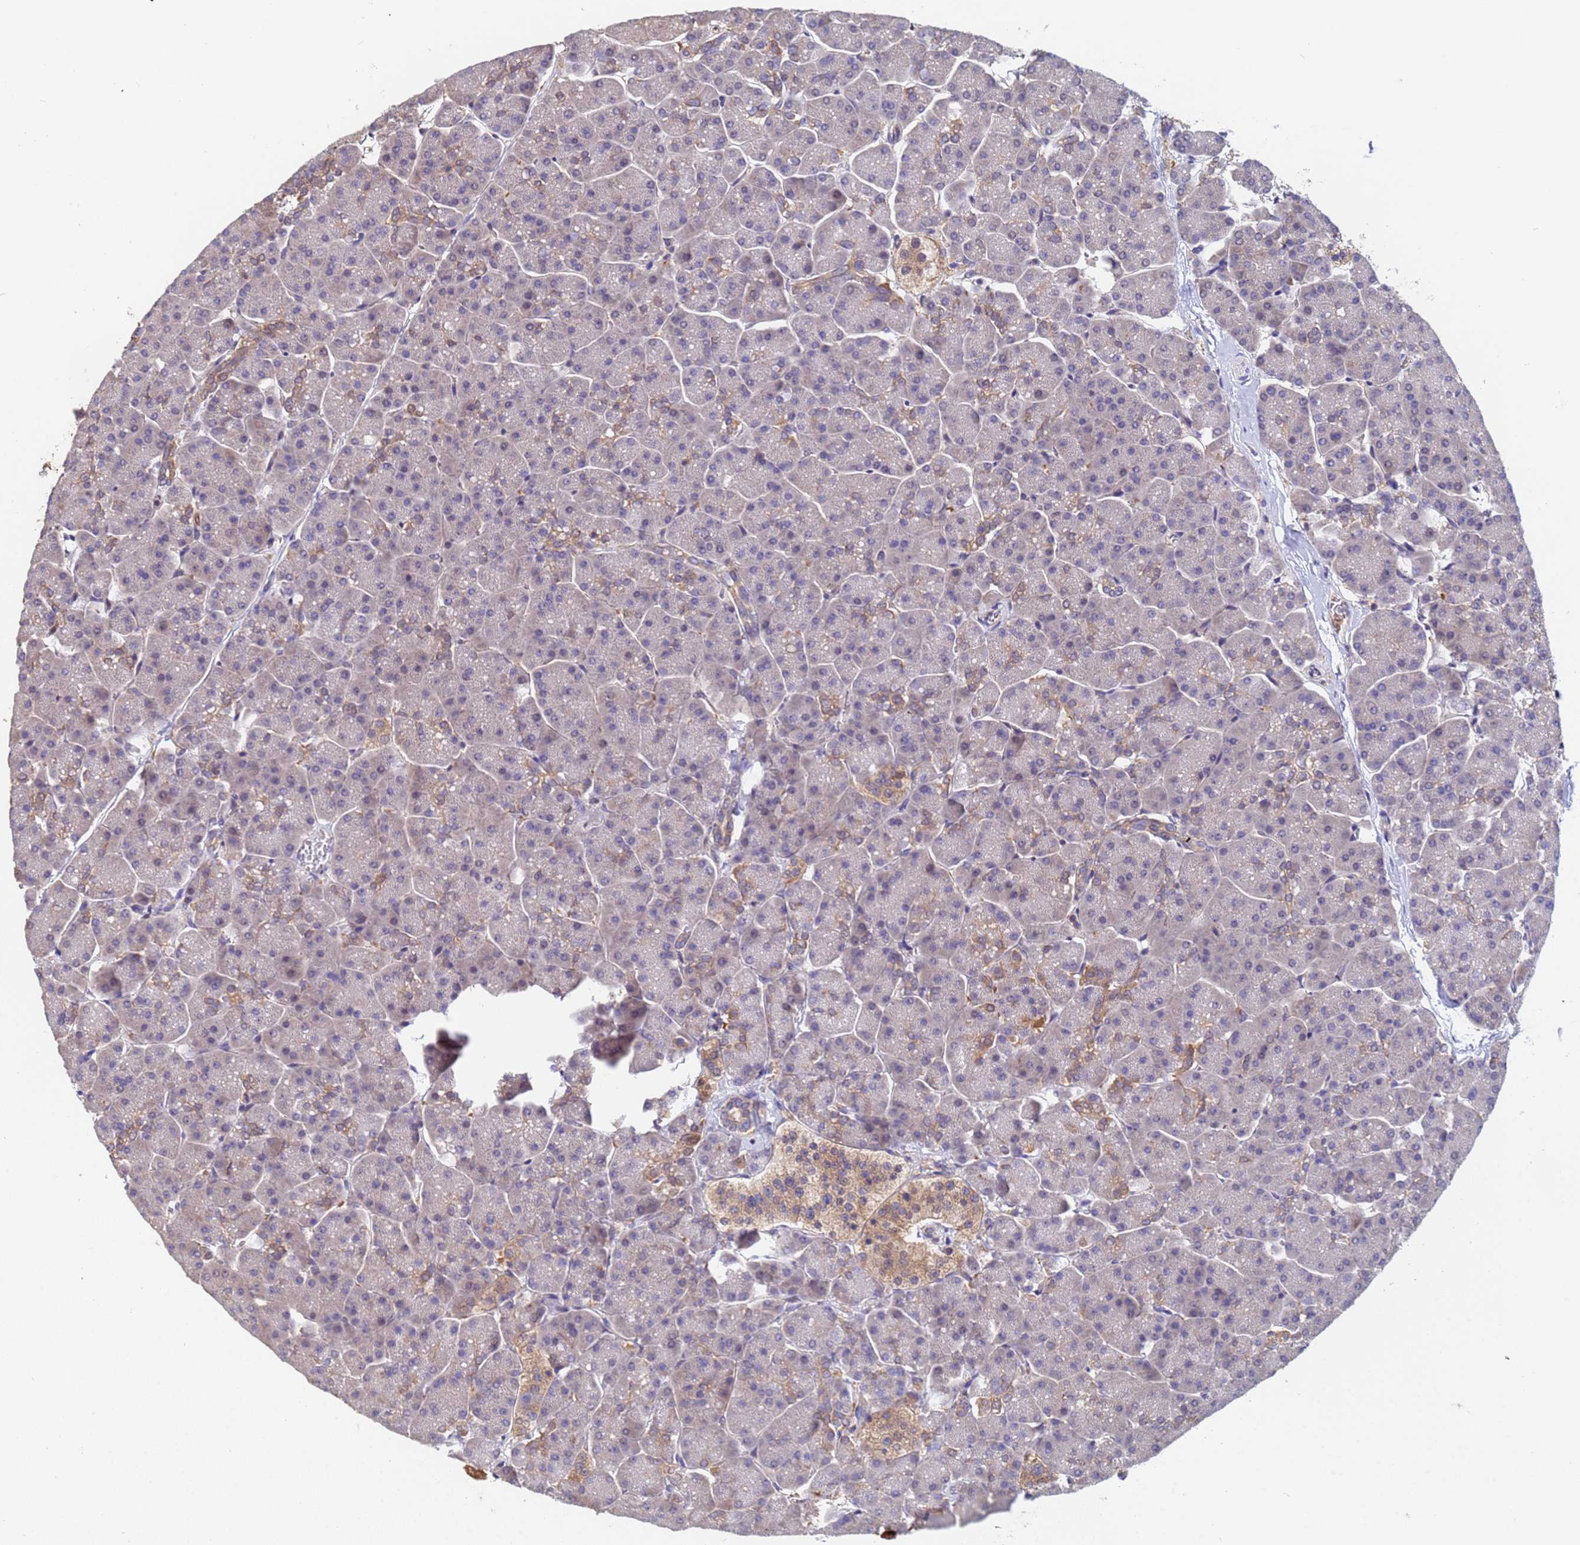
{"staining": {"intensity": "moderate", "quantity": "<25%", "location": "cytoplasmic/membranous"}, "tissue": "pancreas", "cell_type": "Exocrine glandular cells", "image_type": "normal", "snomed": [{"axis": "morphology", "description": "Normal tissue, NOS"}, {"axis": "topography", "description": "Pancreas"}, {"axis": "topography", "description": "Peripheral nerve tissue"}], "caption": "Immunohistochemistry (IHC) histopathology image of unremarkable pancreas: pancreas stained using immunohistochemistry displays low levels of moderate protein expression localized specifically in the cytoplasmic/membranous of exocrine glandular cells, appearing as a cytoplasmic/membranous brown color.", "gene": "FAM25A", "patient": {"sex": "male", "age": 54}}